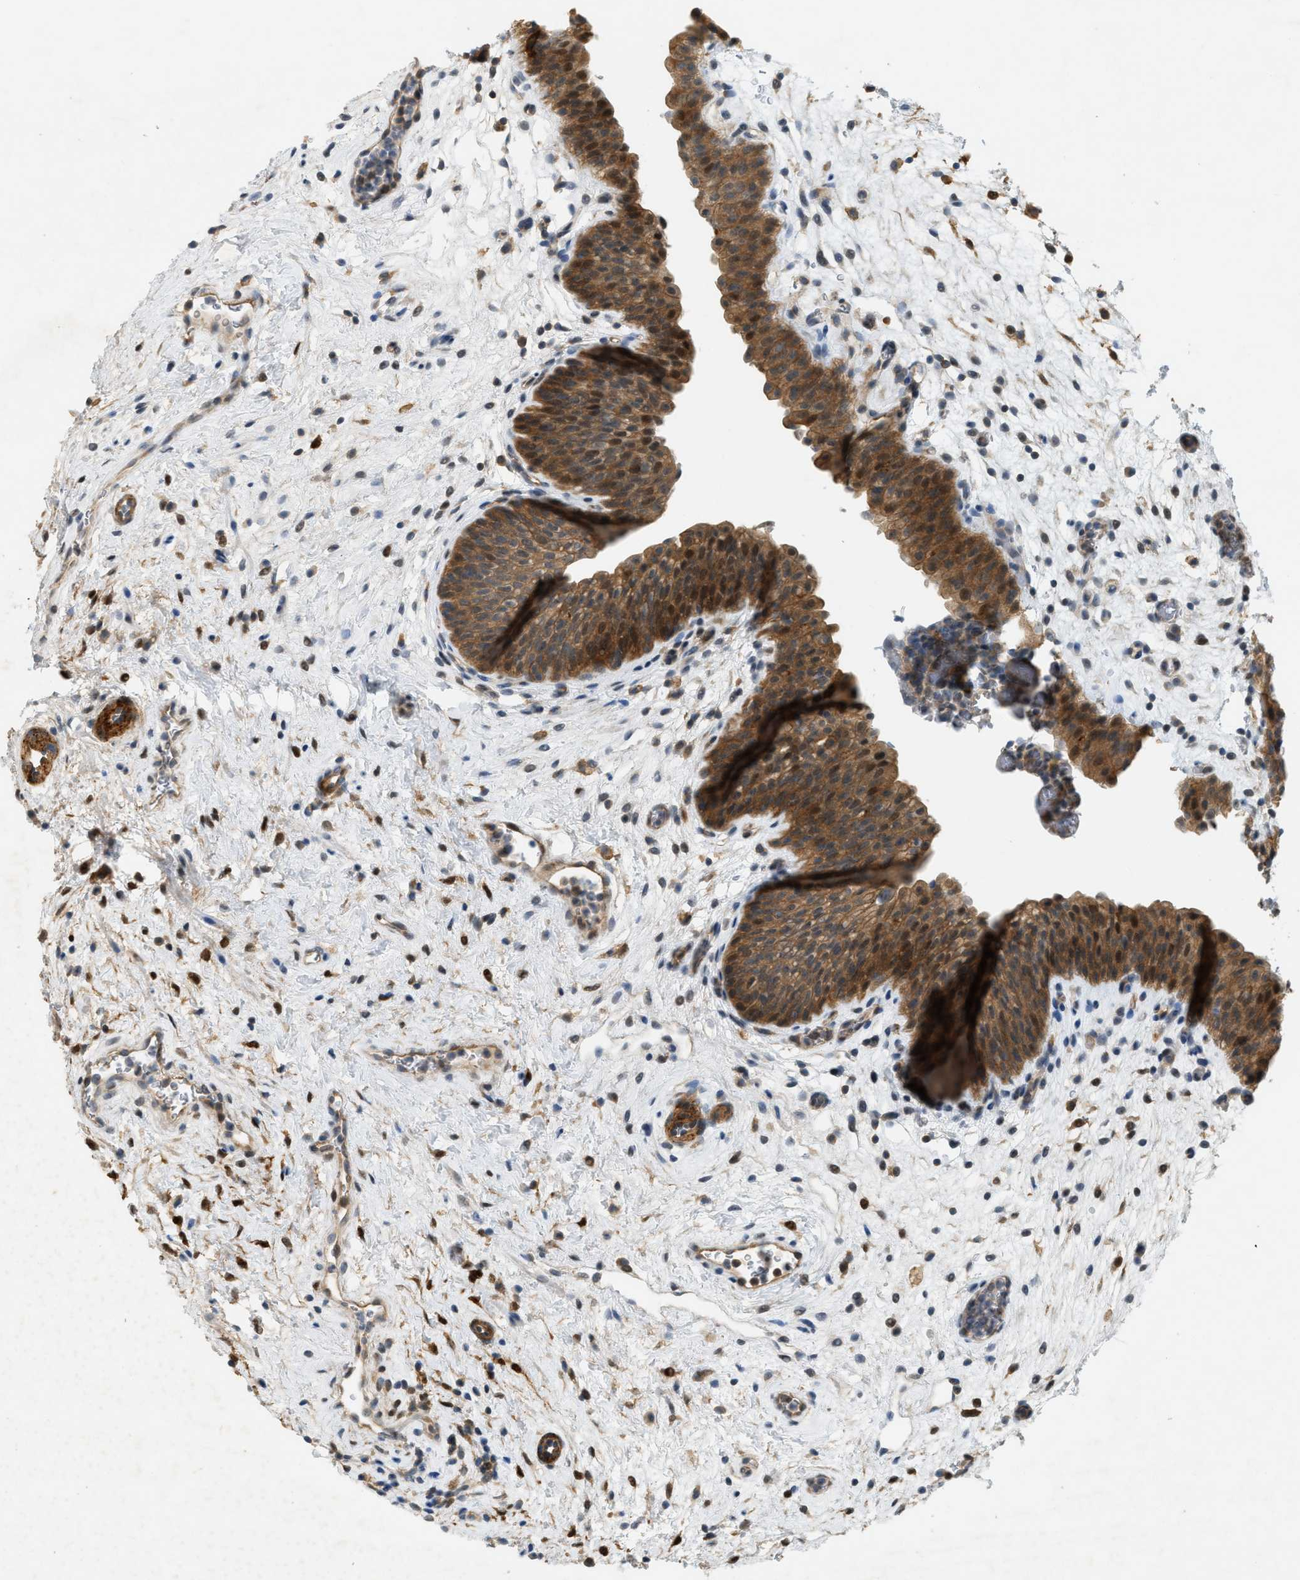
{"staining": {"intensity": "moderate", "quantity": ">75%", "location": "cytoplasmic/membranous,nuclear"}, "tissue": "urinary bladder", "cell_type": "Urothelial cells", "image_type": "normal", "snomed": [{"axis": "morphology", "description": "Normal tissue, NOS"}, {"axis": "topography", "description": "Urinary bladder"}], "caption": "Urinary bladder stained with a brown dye reveals moderate cytoplasmic/membranous,nuclear positive staining in approximately >75% of urothelial cells.", "gene": "PDCL3", "patient": {"sex": "male", "age": 37}}